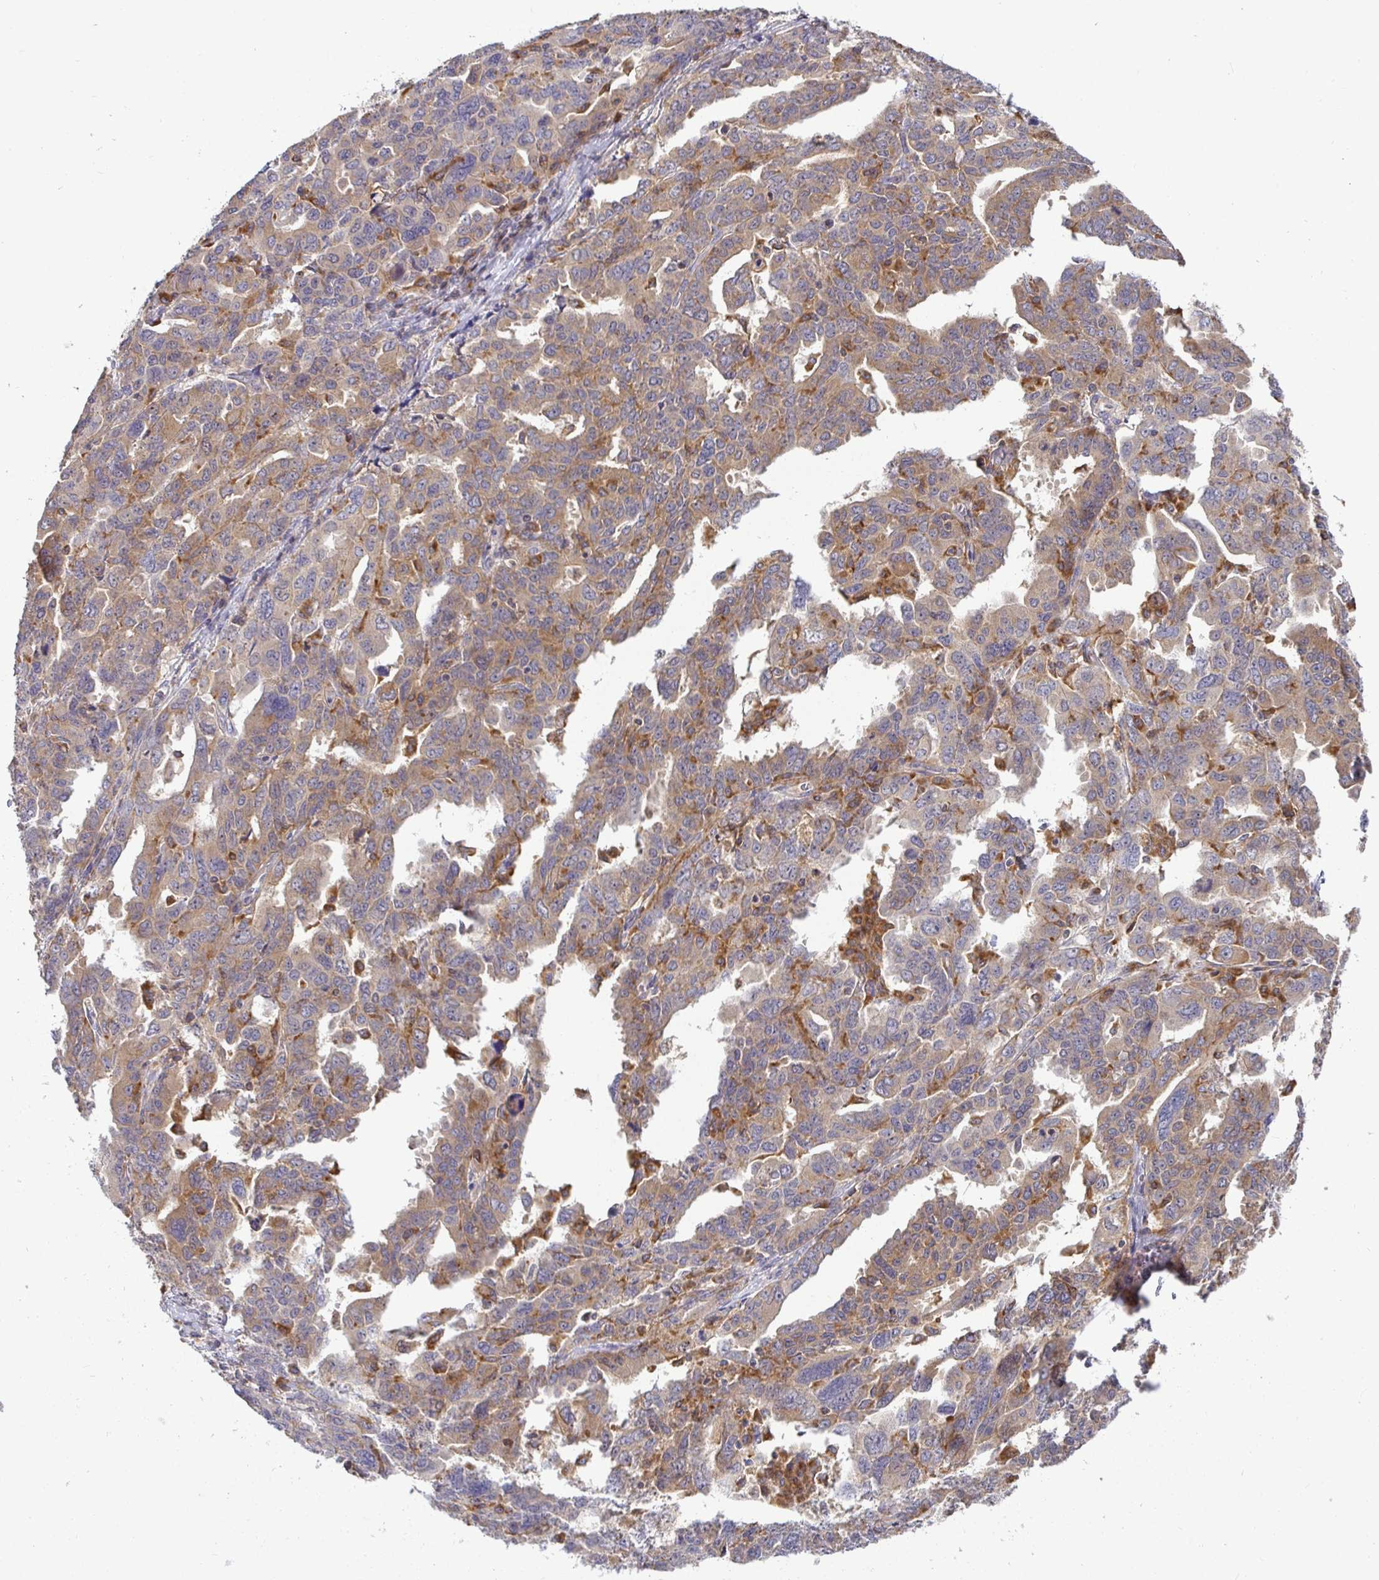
{"staining": {"intensity": "weak", "quantity": ">75%", "location": "cytoplasmic/membranous"}, "tissue": "ovarian cancer", "cell_type": "Tumor cells", "image_type": "cancer", "snomed": [{"axis": "morphology", "description": "Adenocarcinoma, NOS"}, {"axis": "morphology", "description": "Carcinoma, endometroid"}, {"axis": "topography", "description": "Ovary"}], "caption": "The image reveals immunohistochemical staining of ovarian cancer. There is weak cytoplasmic/membranous staining is seen in about >75% of tumor cells.", "gene": "ATP6V1F", "patient": {"sex": "female", "age": 72}}